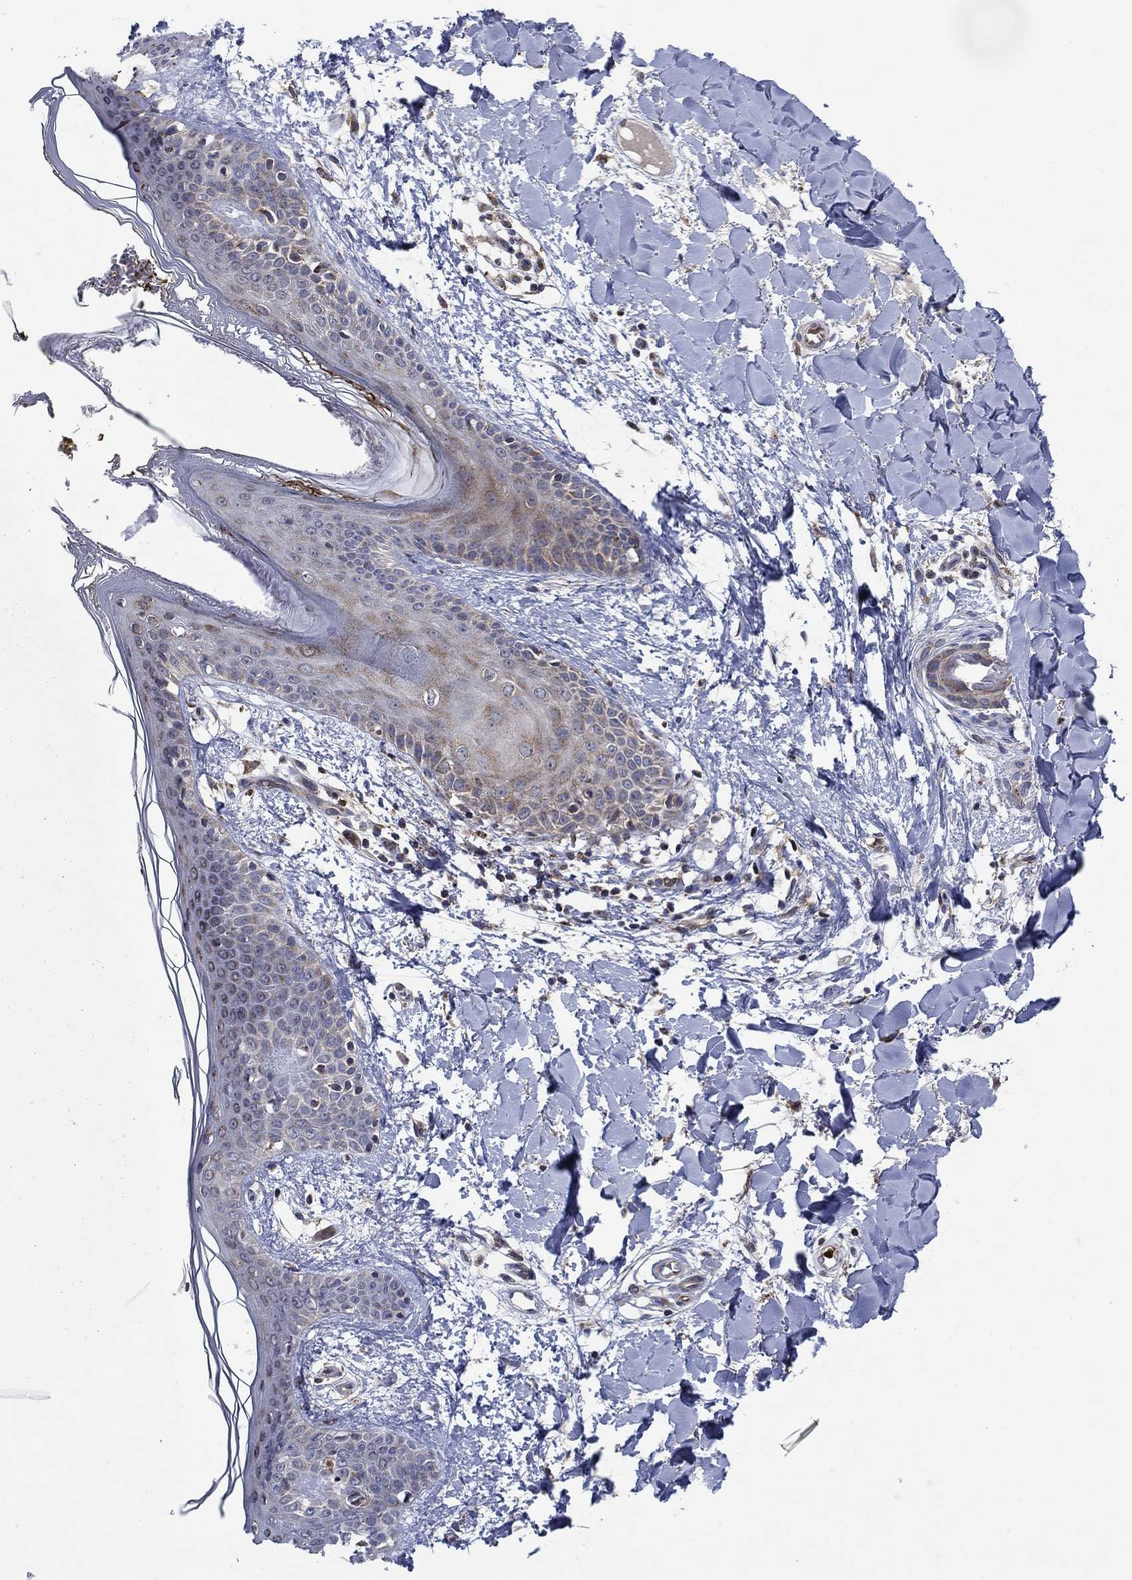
{"staining": {"intensity": "negative", "quantity": "none", "location": "none"}, "tissue": "skin", "cell_type": "Fibroblasts", "image_type": "normal", "snomed": [{"axis": "morphology", "description": "Normal tissue, NOS"}, {"axis": "topography", "description": "Skin"}], "caption": "Immunohistochemistry (IHC) photomicrograph of benign skin: human skin stained with DAB demonstrates no significant protein positivity in fibroblasts. (DAB immunohistochemistry visualized using brightfield microscopy, high magnification).", "gene": "RNF19B", "patient": {"sex": "female", "age": 34}}